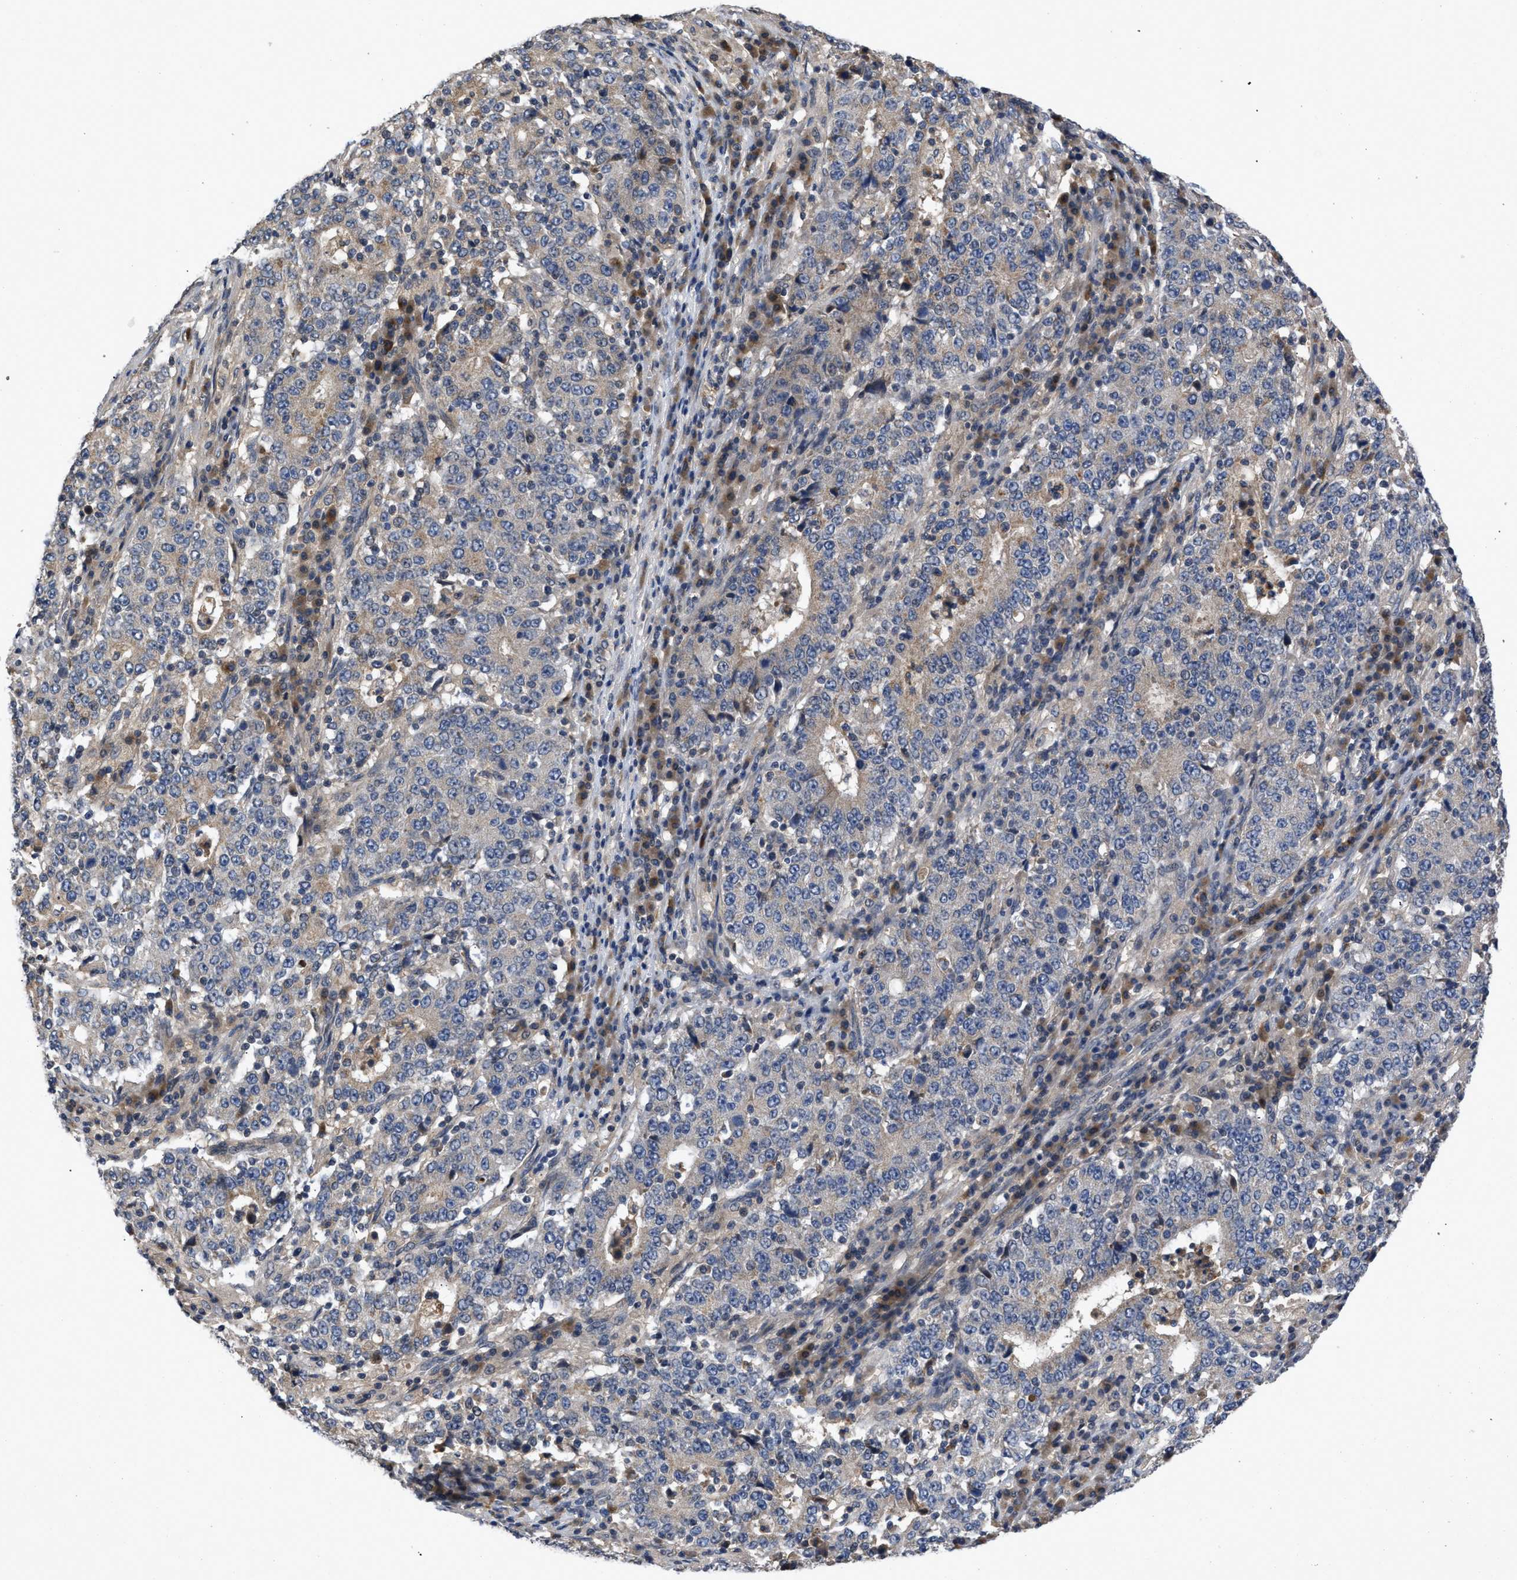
{"staining": {"intensity": "moderate", "quantity": "<25%", "location": "cytoplasmic/membranous"}, "tissue": "stomach cancer", "cell_type": "Tumor cells", "image_type": "cancer", "snomed": [{"axis": "morphology", "description": "Adenocarcinoma, NOS"}, {"axis": "topography", "description": "Stomach"}], "caption": "A brown stain shows moderate cytoplasmic/membranous staining of a protein in adenocarcinoma (stomach) tumor cells. The staining is performed using DAB brown chromogen to label protein expression. The nuclei are counter-stained blue using hematoxylin.", "gene": "VPS4A", "patient": {"sex": "male", "age": 59}}